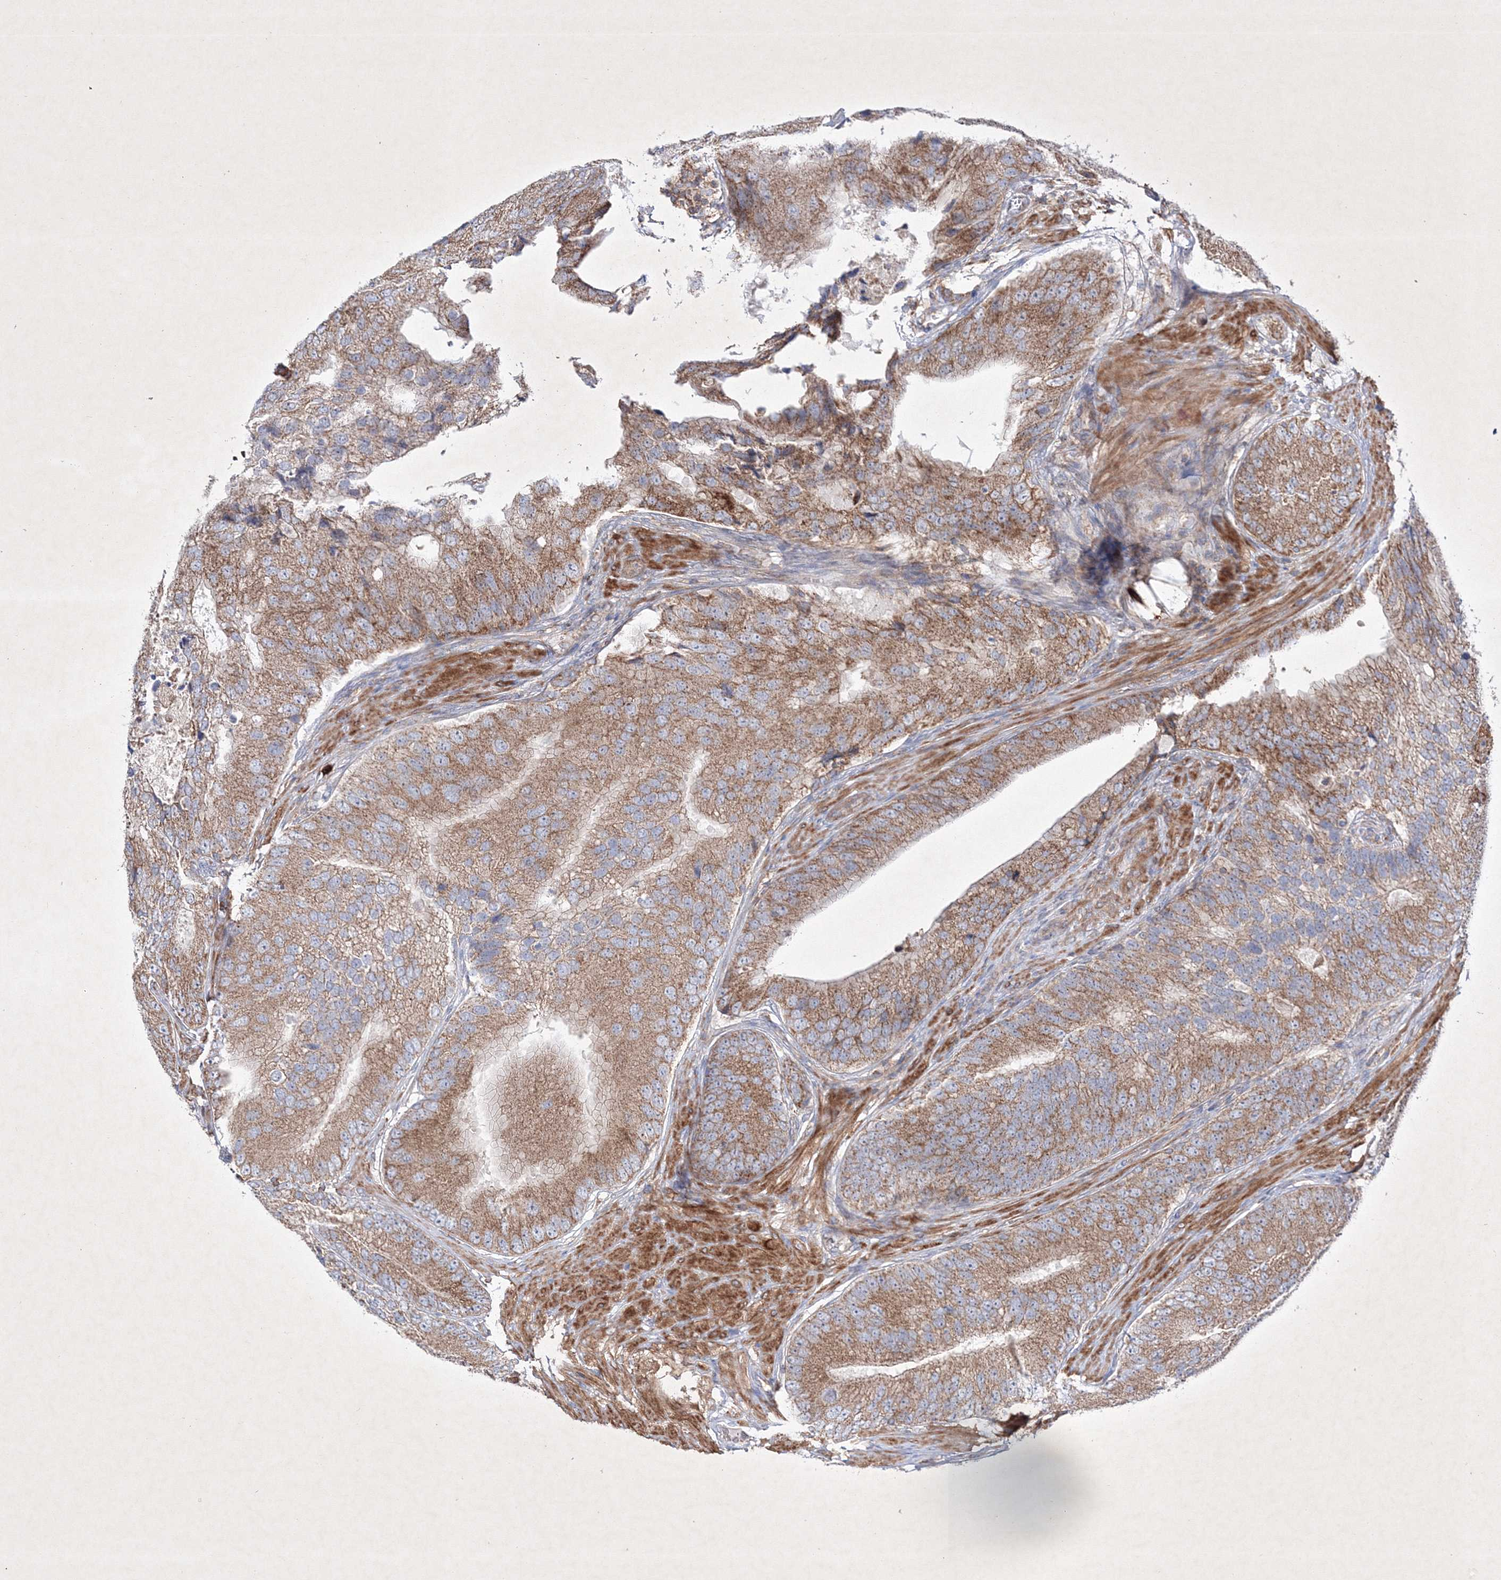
{"staining": {"intensity": "moderate", "quantity": ">75%", "location": "cytoplasmic/membranous"}, "tissue": "prostate cancer", "cell_type": "Tumor cells", "image_type": "cancer", "snomed": [{"axis": "morphology", "description": "Adenocarcinoma, High grade"}, {"axis": "topography", "description": "Prostate"}], "caption": "Immunohistochemistry staining of prostate cancer (adenocarcinoma (high-grade)), which demonstrates medium levels of moderate cytoplasmic/membranous positivity in about >75% of tumor cells indicating moderate cytoplasmic/membranous protein positivity. The staining was performed using DAB (brown) for protein detection and nuclei were counterstained in hematoxylin (blue).", "gene": "OPA1", "patient": {"sex": "male", "age": 70}}